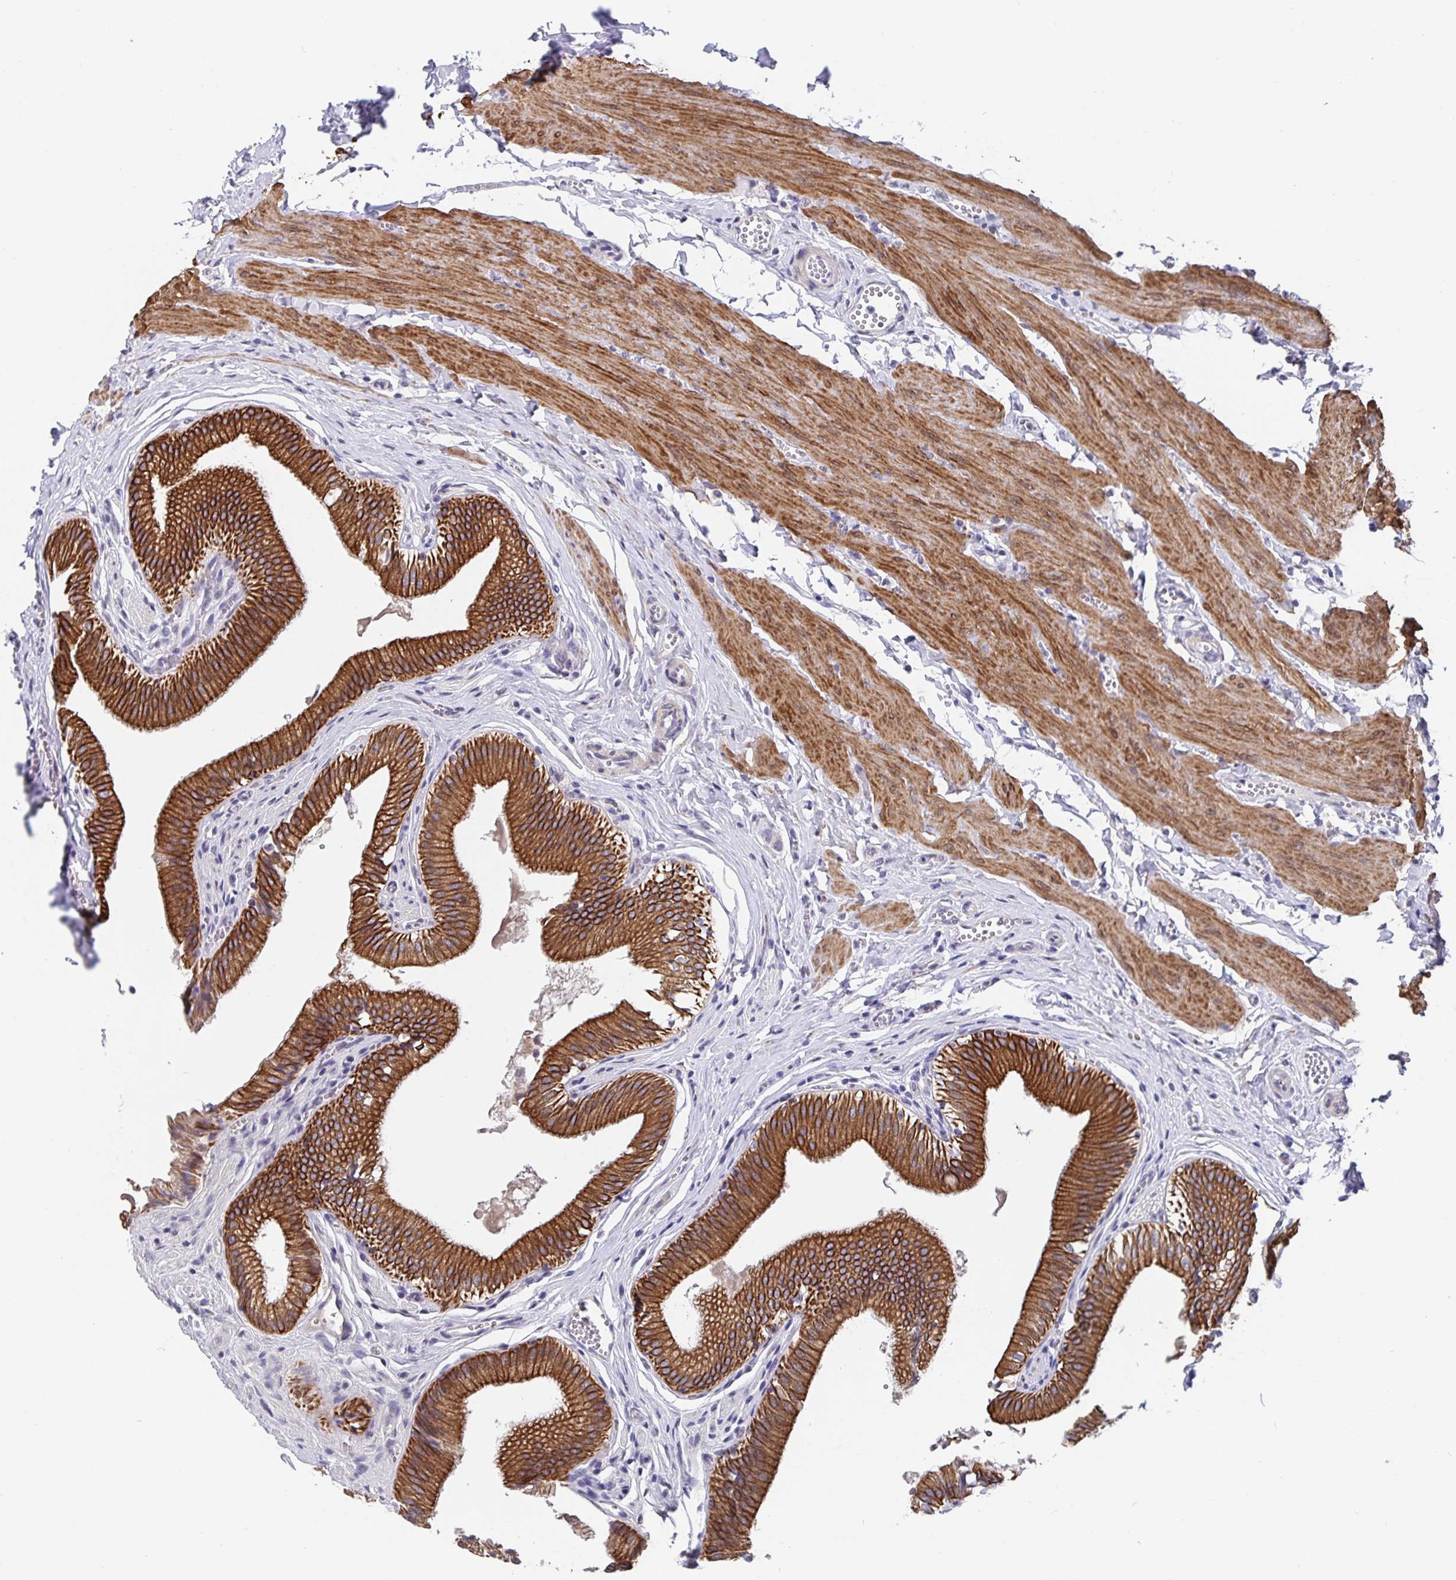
{"staining": {"intensity": "strong", "quantity": ">75%", "location": "cytoplasmic/membranous"}, "tissue": "gallbladder", "cell_type": "Glandular cells", "image_type": "normal", "snomed": [{"axis": "morphology", "description": "Normal tissue, NOS"}, {"axis": "topography", "description": "Gallbladder"}, {"axis": "topography", "description": "Peripheral nerve tissue"}], "caption": "Immunohistochemistry of unremarkable gallbladder displays high levels of strong cytoplasmic/membranous staining in about >75% of glandular cells.", "gene": "ZIK1", "patient": {"sex": "male", "age": 17}}